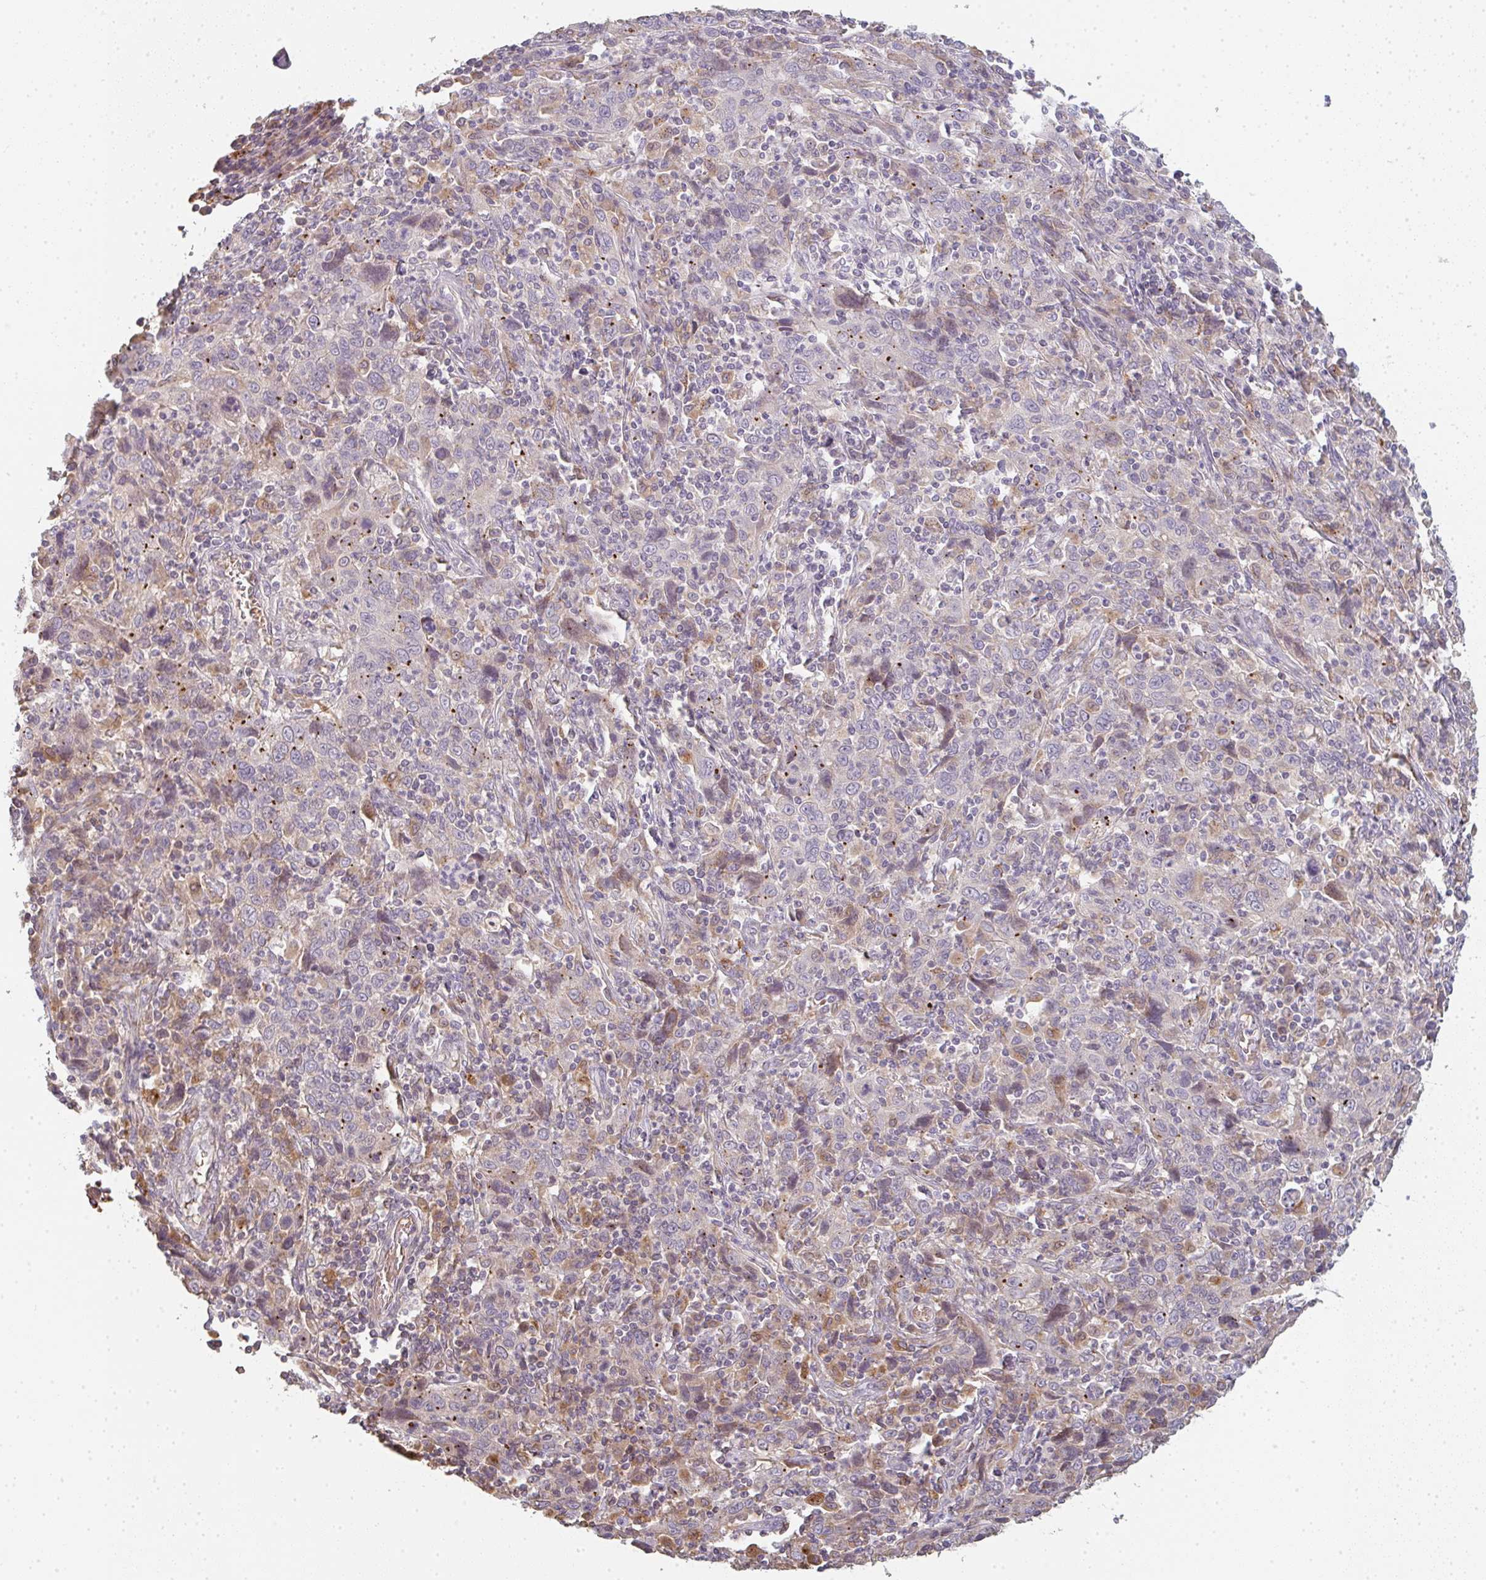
{"staining": {"intensity": "negative", "quantity": "none", "location": "none"}, "tissue": "cervical cancer", "cell_type": "Tumor cells", "image_type": "cancer", "snomed": [{"axis": "morphology", "description": "Squamous cell carcinoma, NOS"}, {"axis": "topography", "description": "Cervix"}], "caption": "Immunohistochemistry (IHC) histopathology image of cervical cancer stained for a protein (brown), which exhibits no positivity in tumor cells. (Stains: DAB (3,3'-diaminobenzidine) immunohistochemistry (IHC) with hematoxylin counter stain, Microscopy: brightfield microscopy at high magnification).", "gene": "TMEM237", "patient": {"sex": "female", "age": 46}}